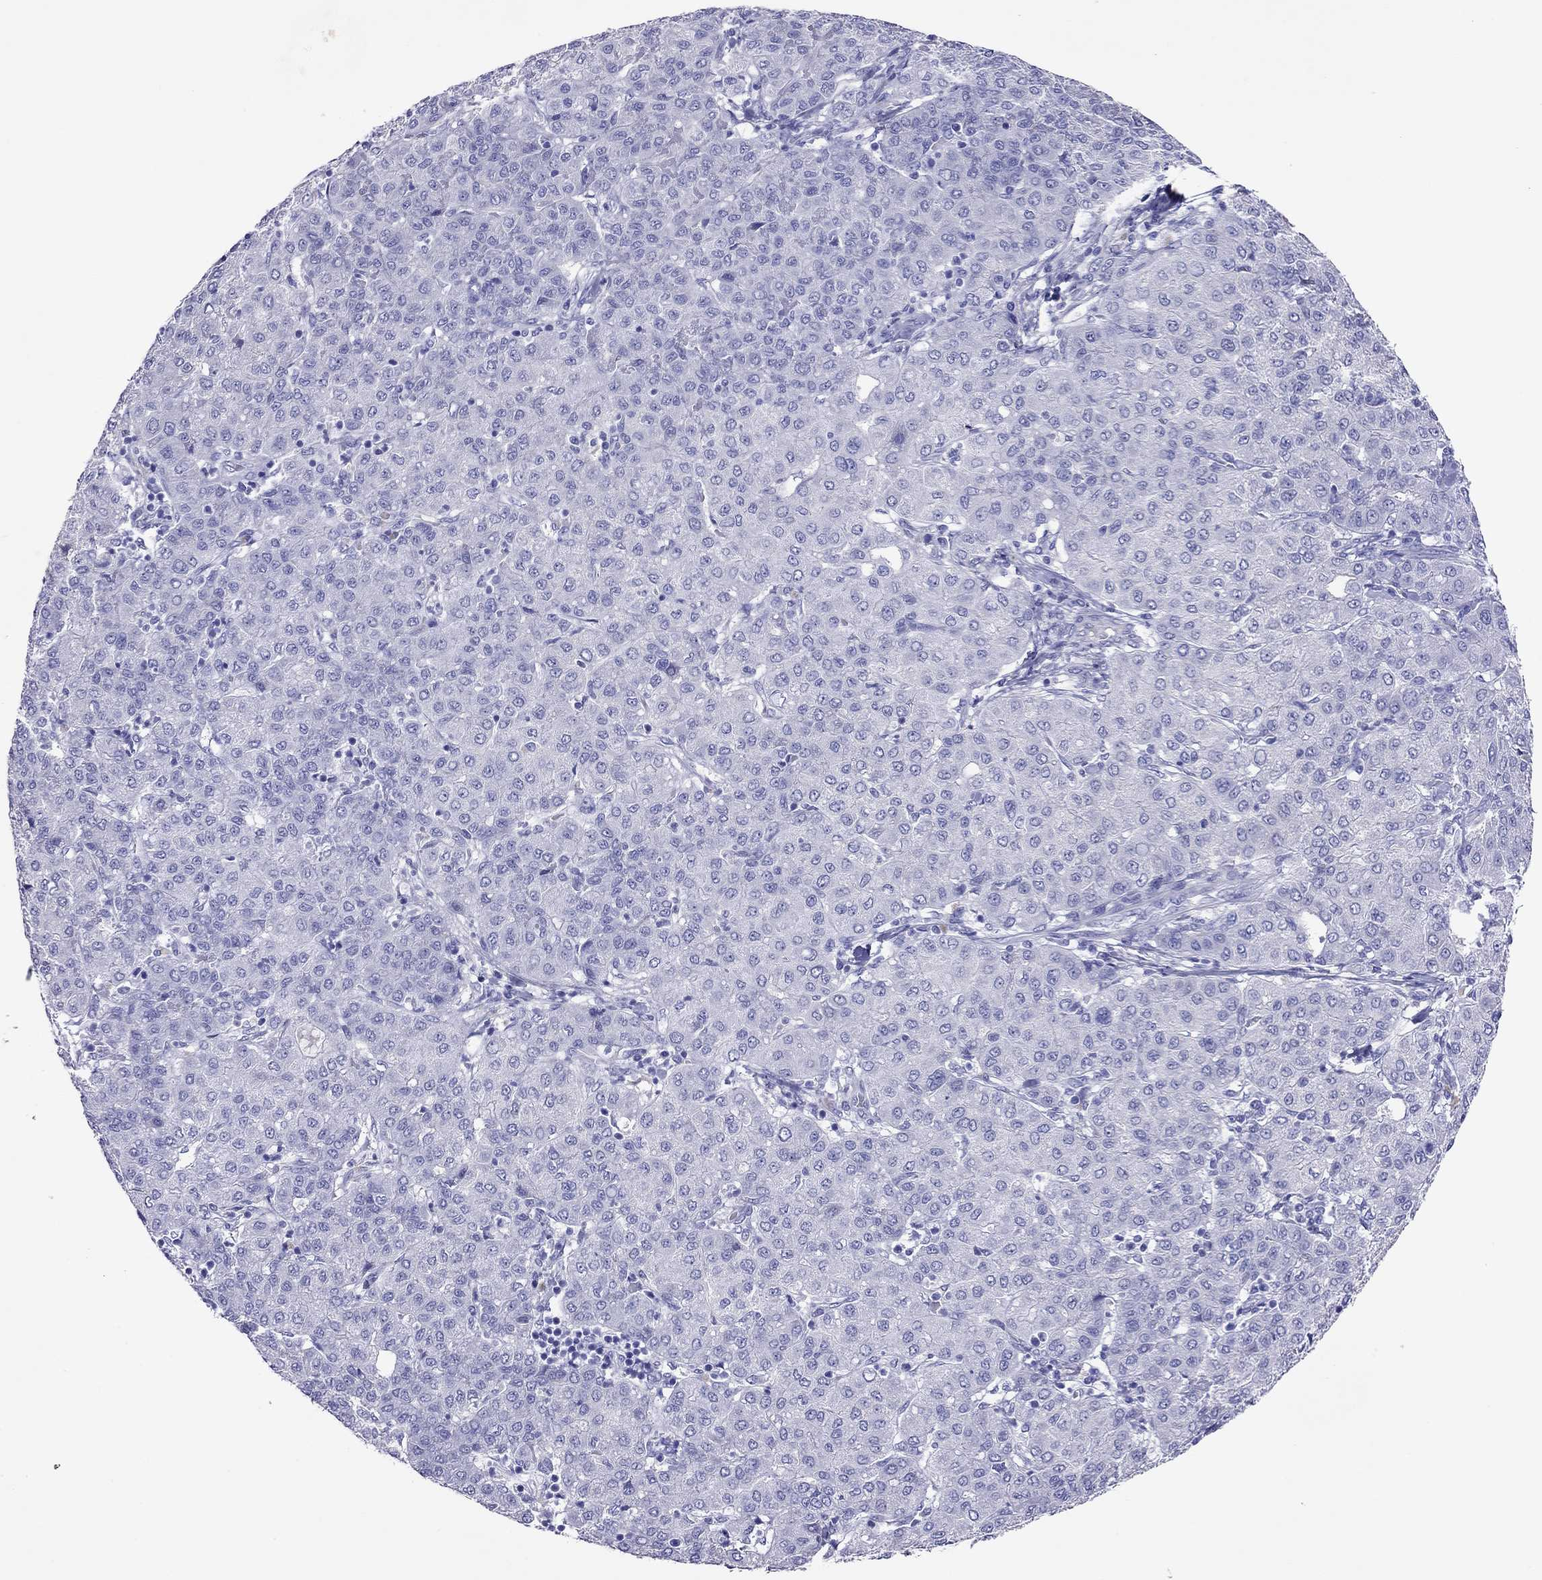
{"staining": {"intensity": "negative", "quantity": "none", "location": "none"}, "tissue": "liver cancer", "cell_type": "Tumor cells", "image_type": "cancer", "snomed": [{"axis": "morphology", "description": "Carcinoma, Hepatocellular, NOS"}, {"axis": "topography", "description": "Liver"}], "caption": "DAB (3,3'-diaminobenzidine) immunohistochemical staining of human liver hepatocellular carcinoma displays no significant positivity in tumor cells.", "gene": "CAPNS2", "patient": {"sex": "male", "age": 65}}